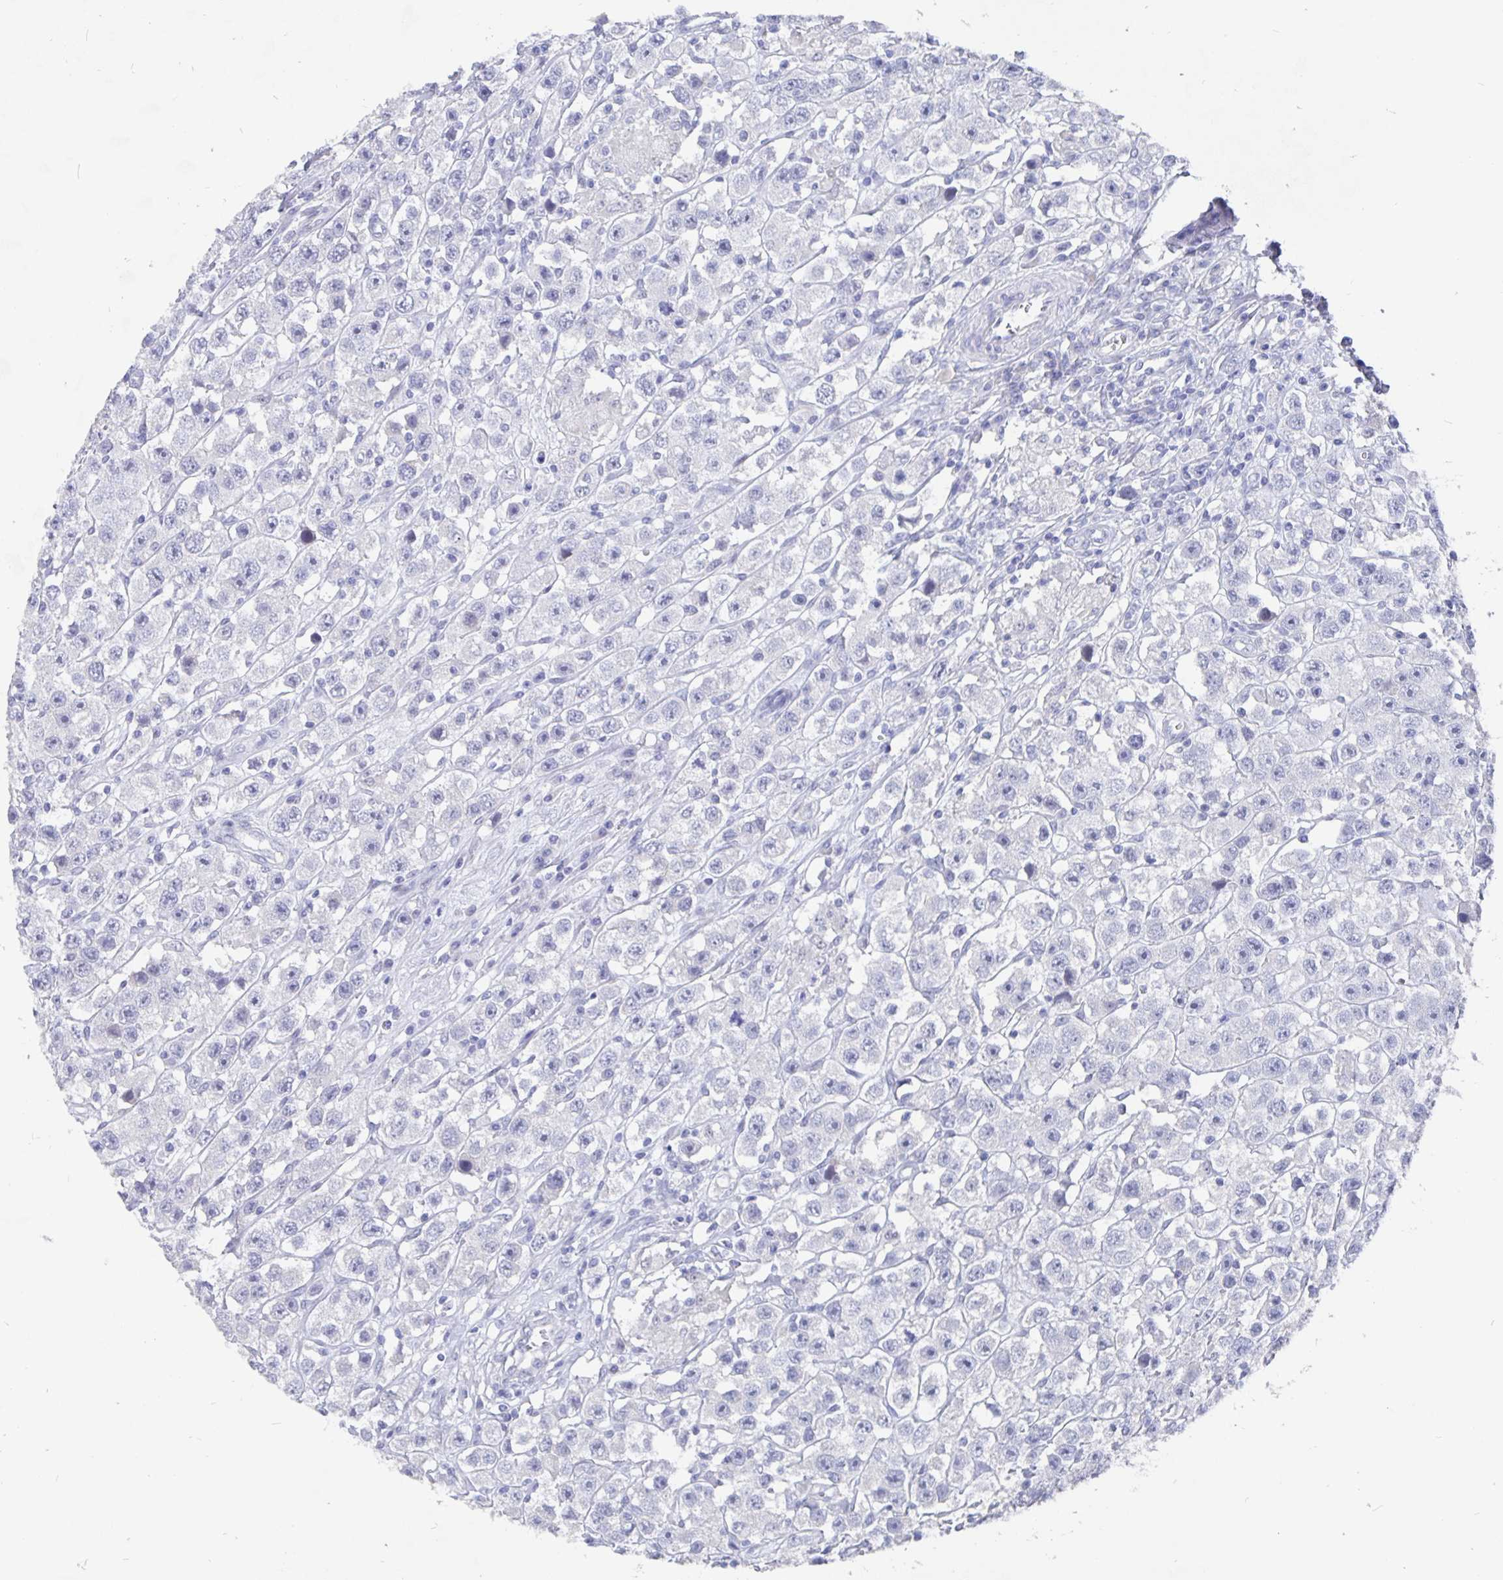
{"staining": {"intensity": "negative", "quantity": "none", "location": "none"}, "tissue": "testis cancer", "cell_type": "Tumor cells", "image_type": "cancer", "snomed": [{"axis": "morphology", "description": "Seminoma, NOS"}, {"axis": "topography", "description": "Testis"}], "caption": "Immunohistochemistry of testis seminoma reveals no positivity in tumor cells.", "gene": "SMOC1", "patient": {"sex": "male", "age": 45}}